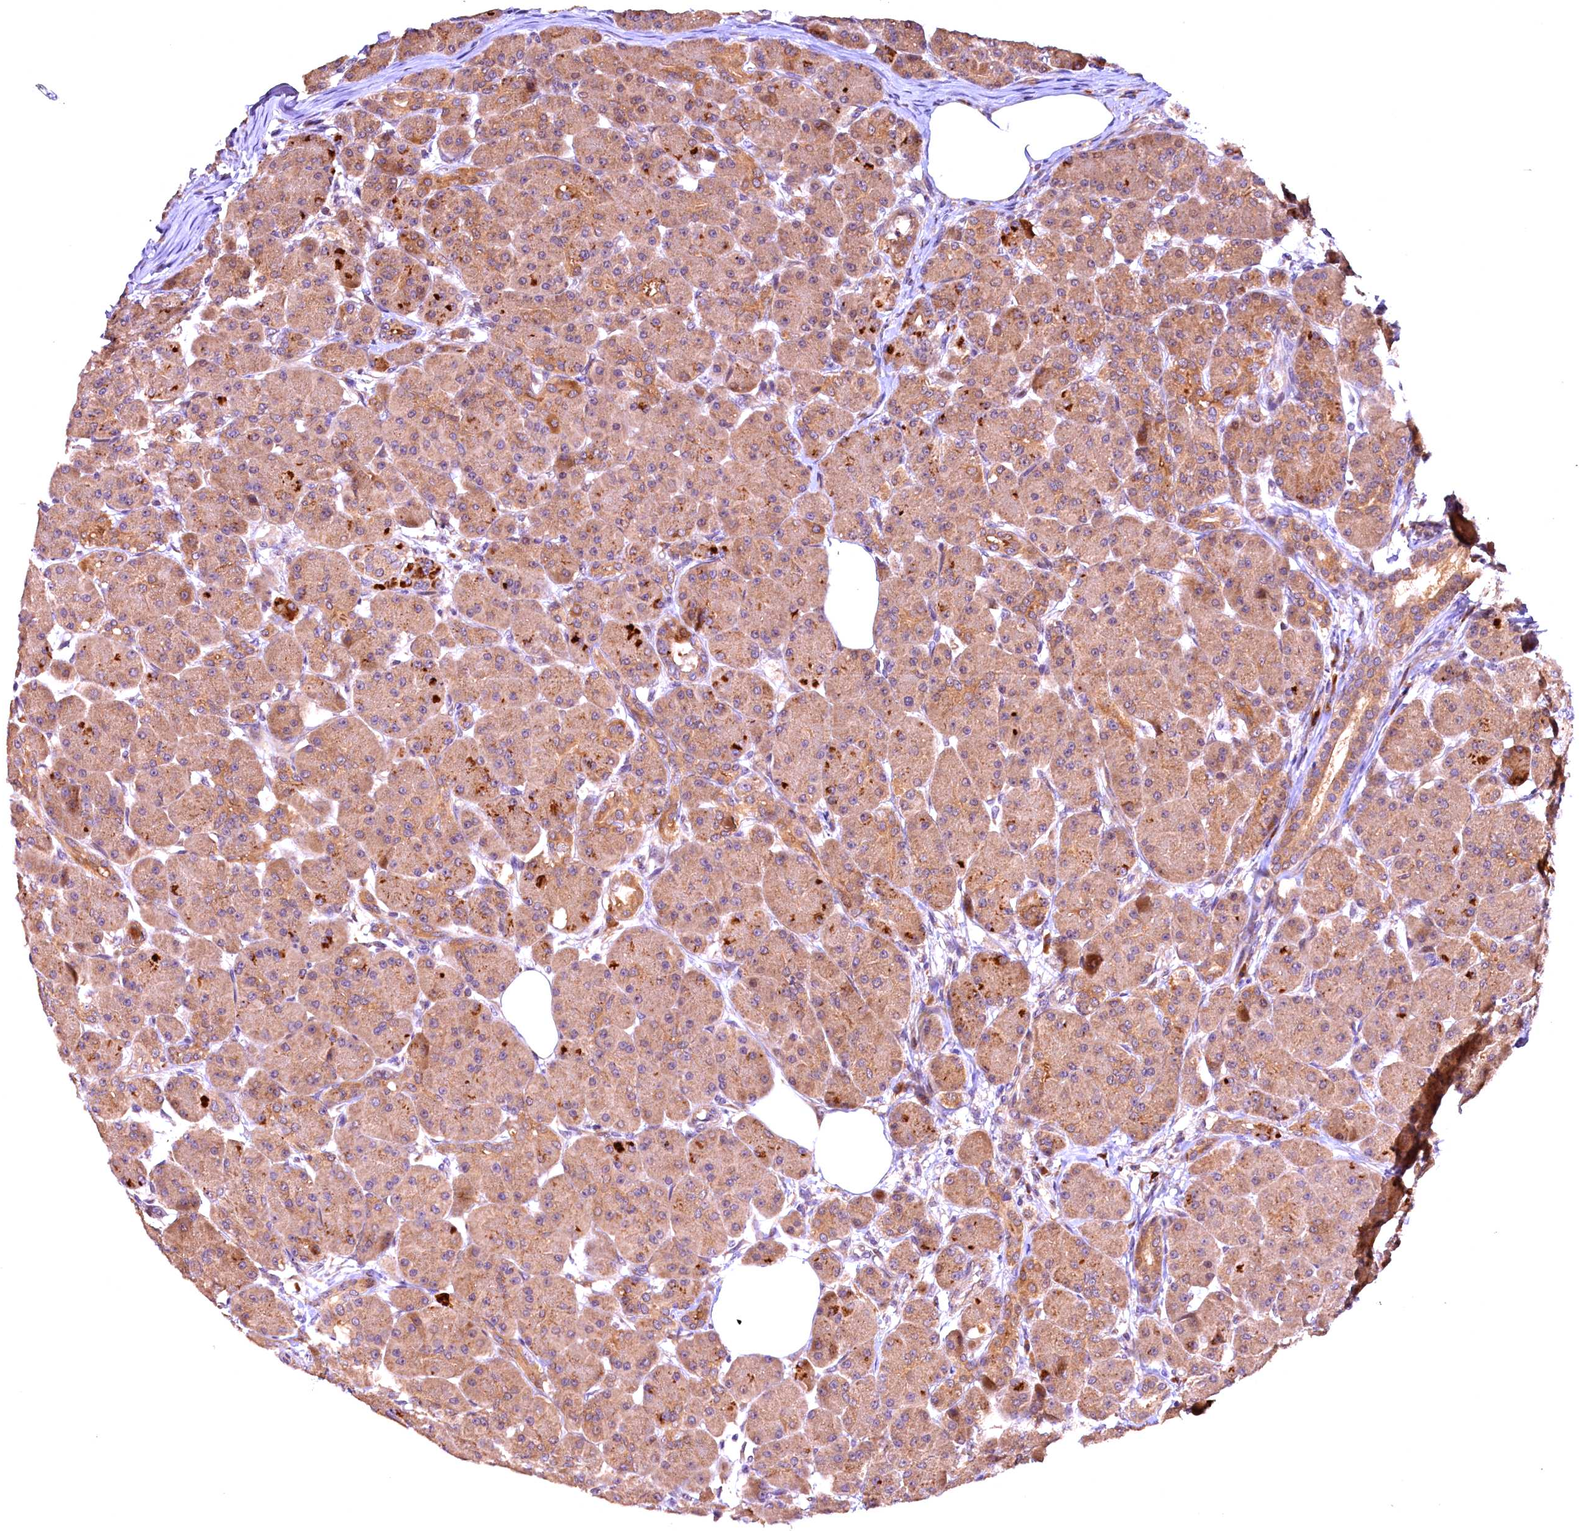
{"staining": {"intensity": "moderate", "quantity": ">75%", "location": "cytoplasmic/membranous"}, "tissue": "pancreas", "cell_type": "Exocrine glandular cells", "image_type": "normal", "snomed": [{"axis": "morphology", "description": "Normal tissue, NOS"}, {"axis": "topography", "description": "Pancreas"}], "caption": "Protein expression analysis of normal pancreas displays moderate cytoplasmic/membranous positivity in approximately >75% of exocrine glandular cells. The staining is performed using DAB (3,3'-diaminobenzidine) brown chromogen to label protein expression. The nuclei are counter-stained blue using hematoxylin.", "gene": "RPUSD2", "patient": {"sex": "male", "age": 63}}